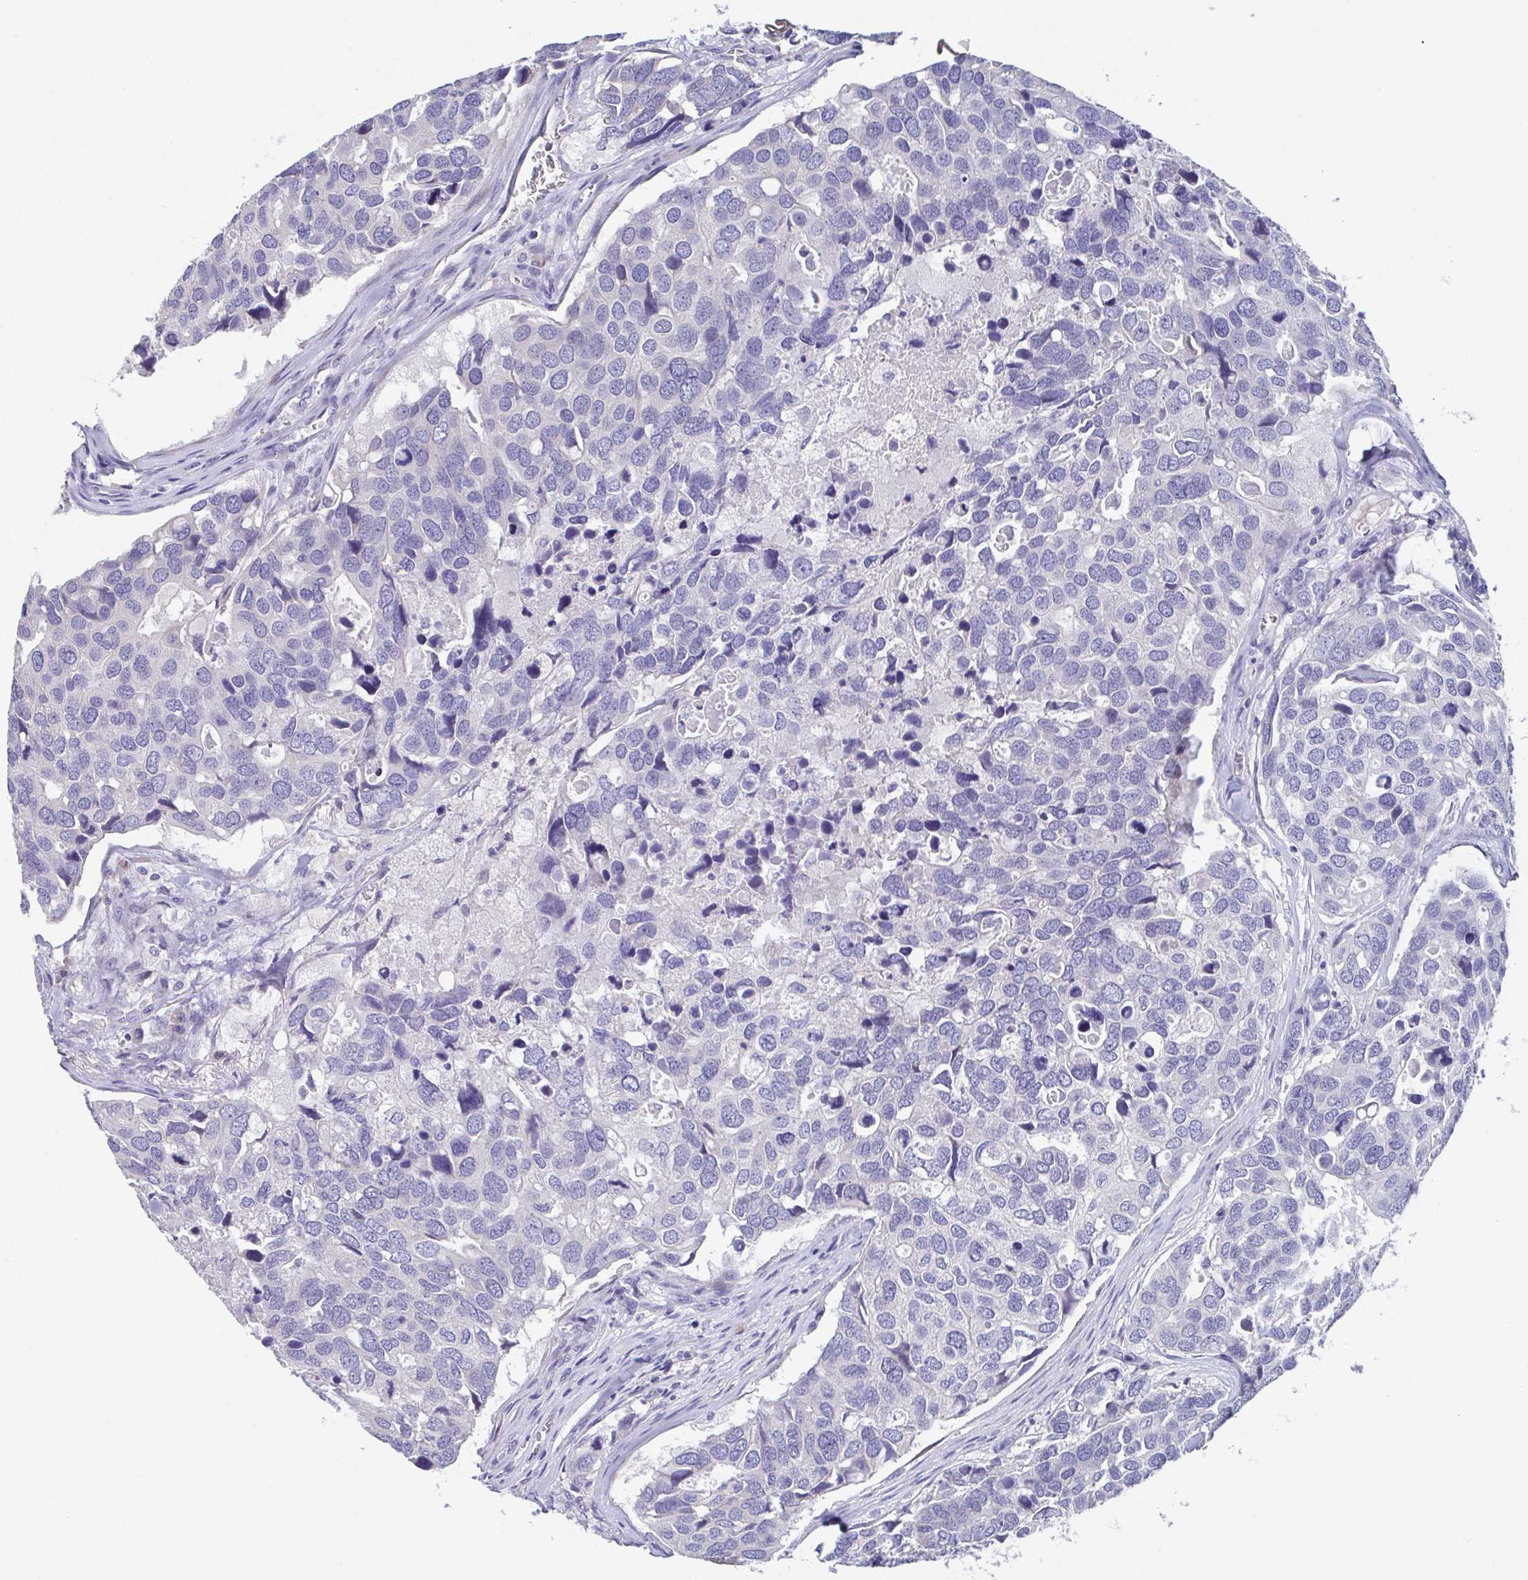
{"staining": {"intensity": "negative", "quantity": "none", "location": "none"}, "tissue": "breast cancer", "cell_type": "Tumor cells", "image_type": "cancer", "snomed": [{"axis": "morphology", "description": "Duct carcinoma"}, {"axis": "topography", "description": "Breast"}], "caption": "This is a image of immunohistochemistry staining of breast cancer (infiltrating ductal carcinoma), which shows no positivity in tumor cells. (Stains: DAB (3,3'-diaminobenzidine) immunohistochemistry (IHC) with hematoxylin counter stain, Microscopy: brightfield microscopy at high magnification).", "gene": "LRRC58", "patient": {"sex": "female", "age": 83}}